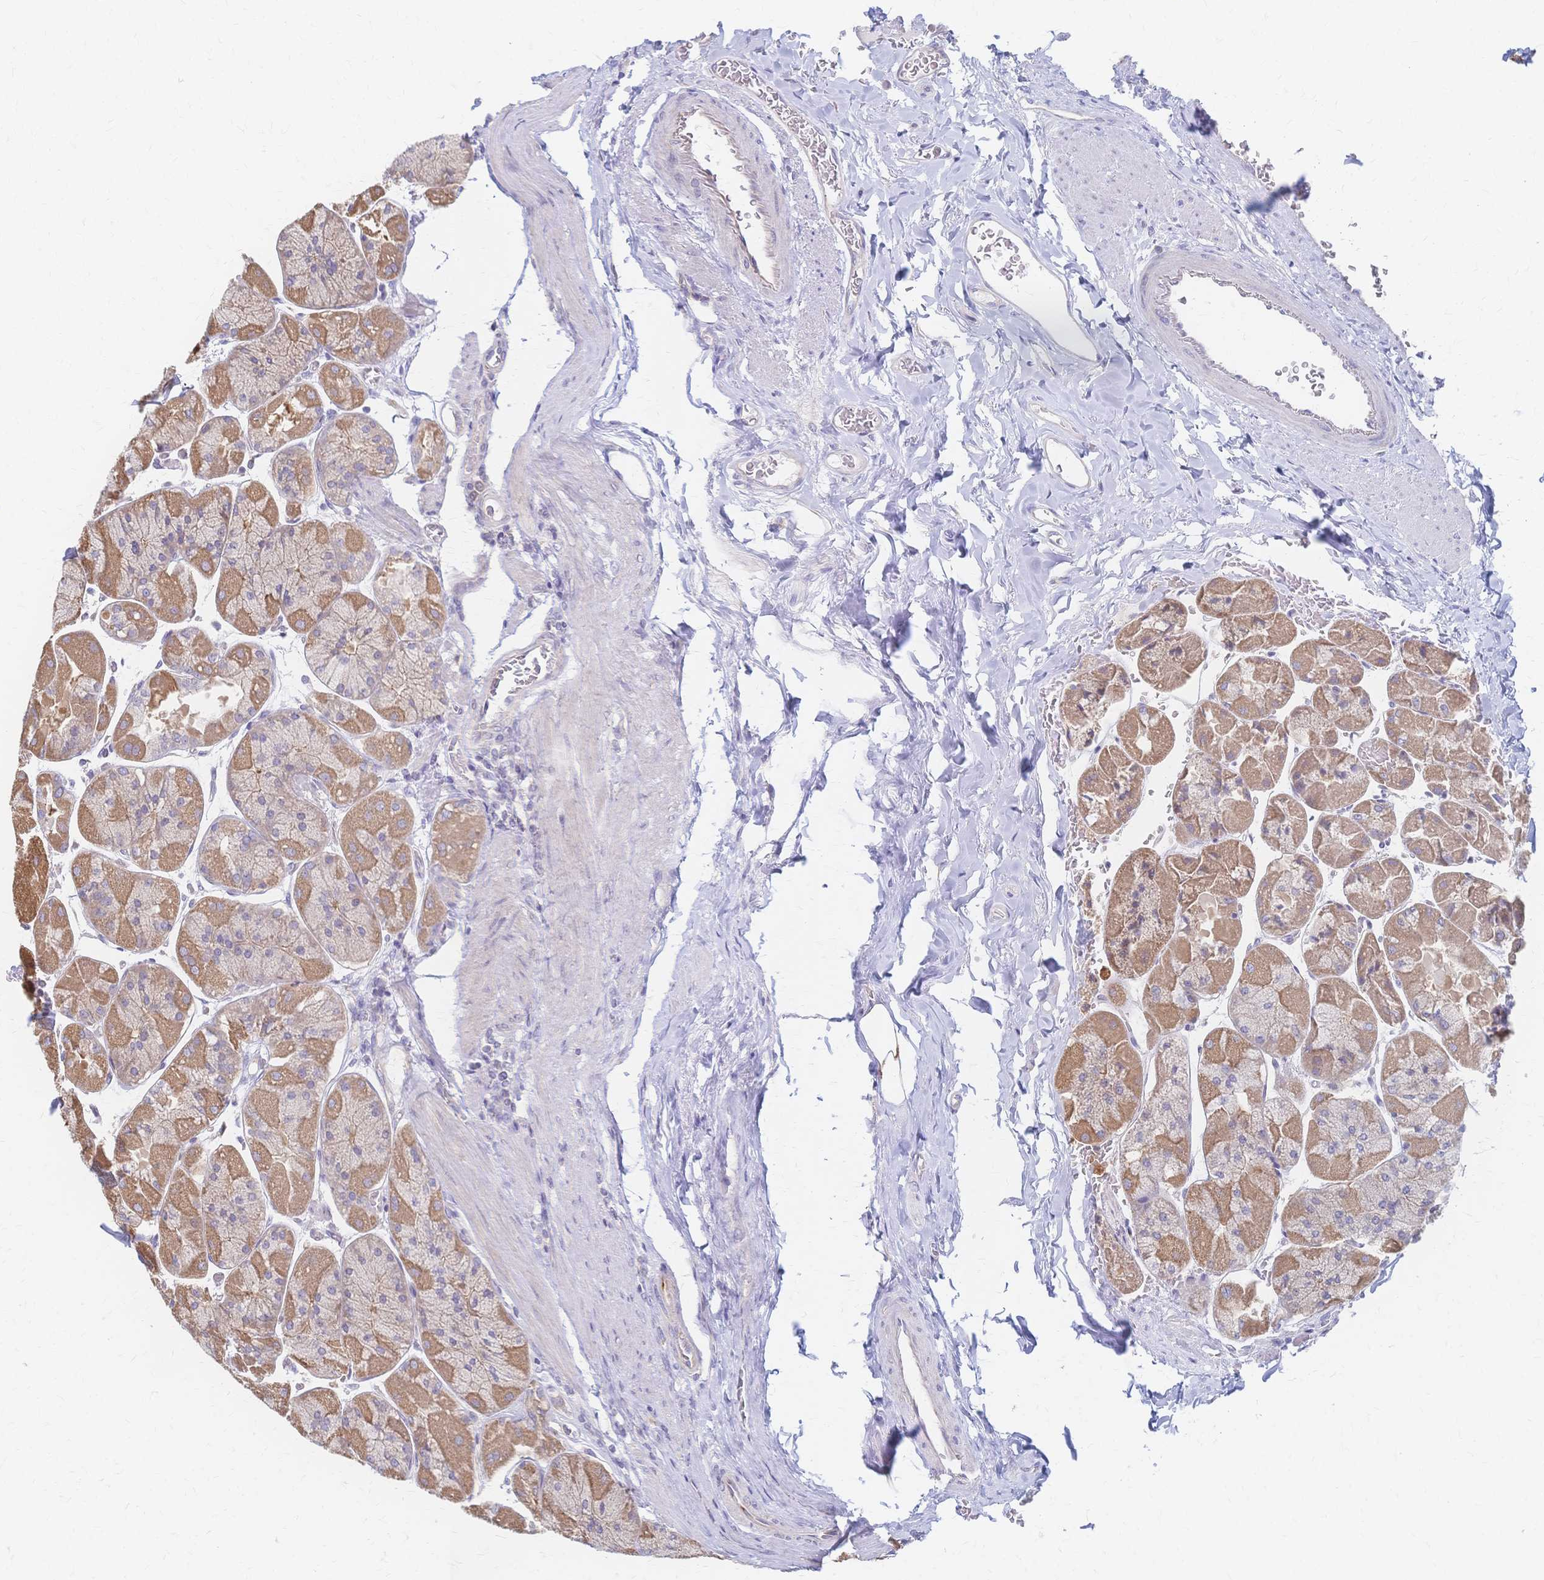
{"staining": {"intensity": "weak", "quantity": ">75%", "location": "cytoplasmic/membranous"}, "tissue": "stomach", "cell_type": "Glandular cells", "image_type": "normal", "snomed": [{"axis": "morphology", "description": "Normal tissue, NOS"}, {"axis": "topography", "description": "Stomach"}], "caption": "Immunohistochemical staining of unremarkable stomach displays >75% levels of weak cytoplasmic/membranous protein expression in approximately >75% of glandular cells. The protein of interest is stained brown, and the nuclei are stained in blue (DAB (3,3'-diaminobenzidine) IHC with brightfield microscopy, high magnification).", "gene": "CYB5A", "patient": {"sex": "female", "age": 61}}